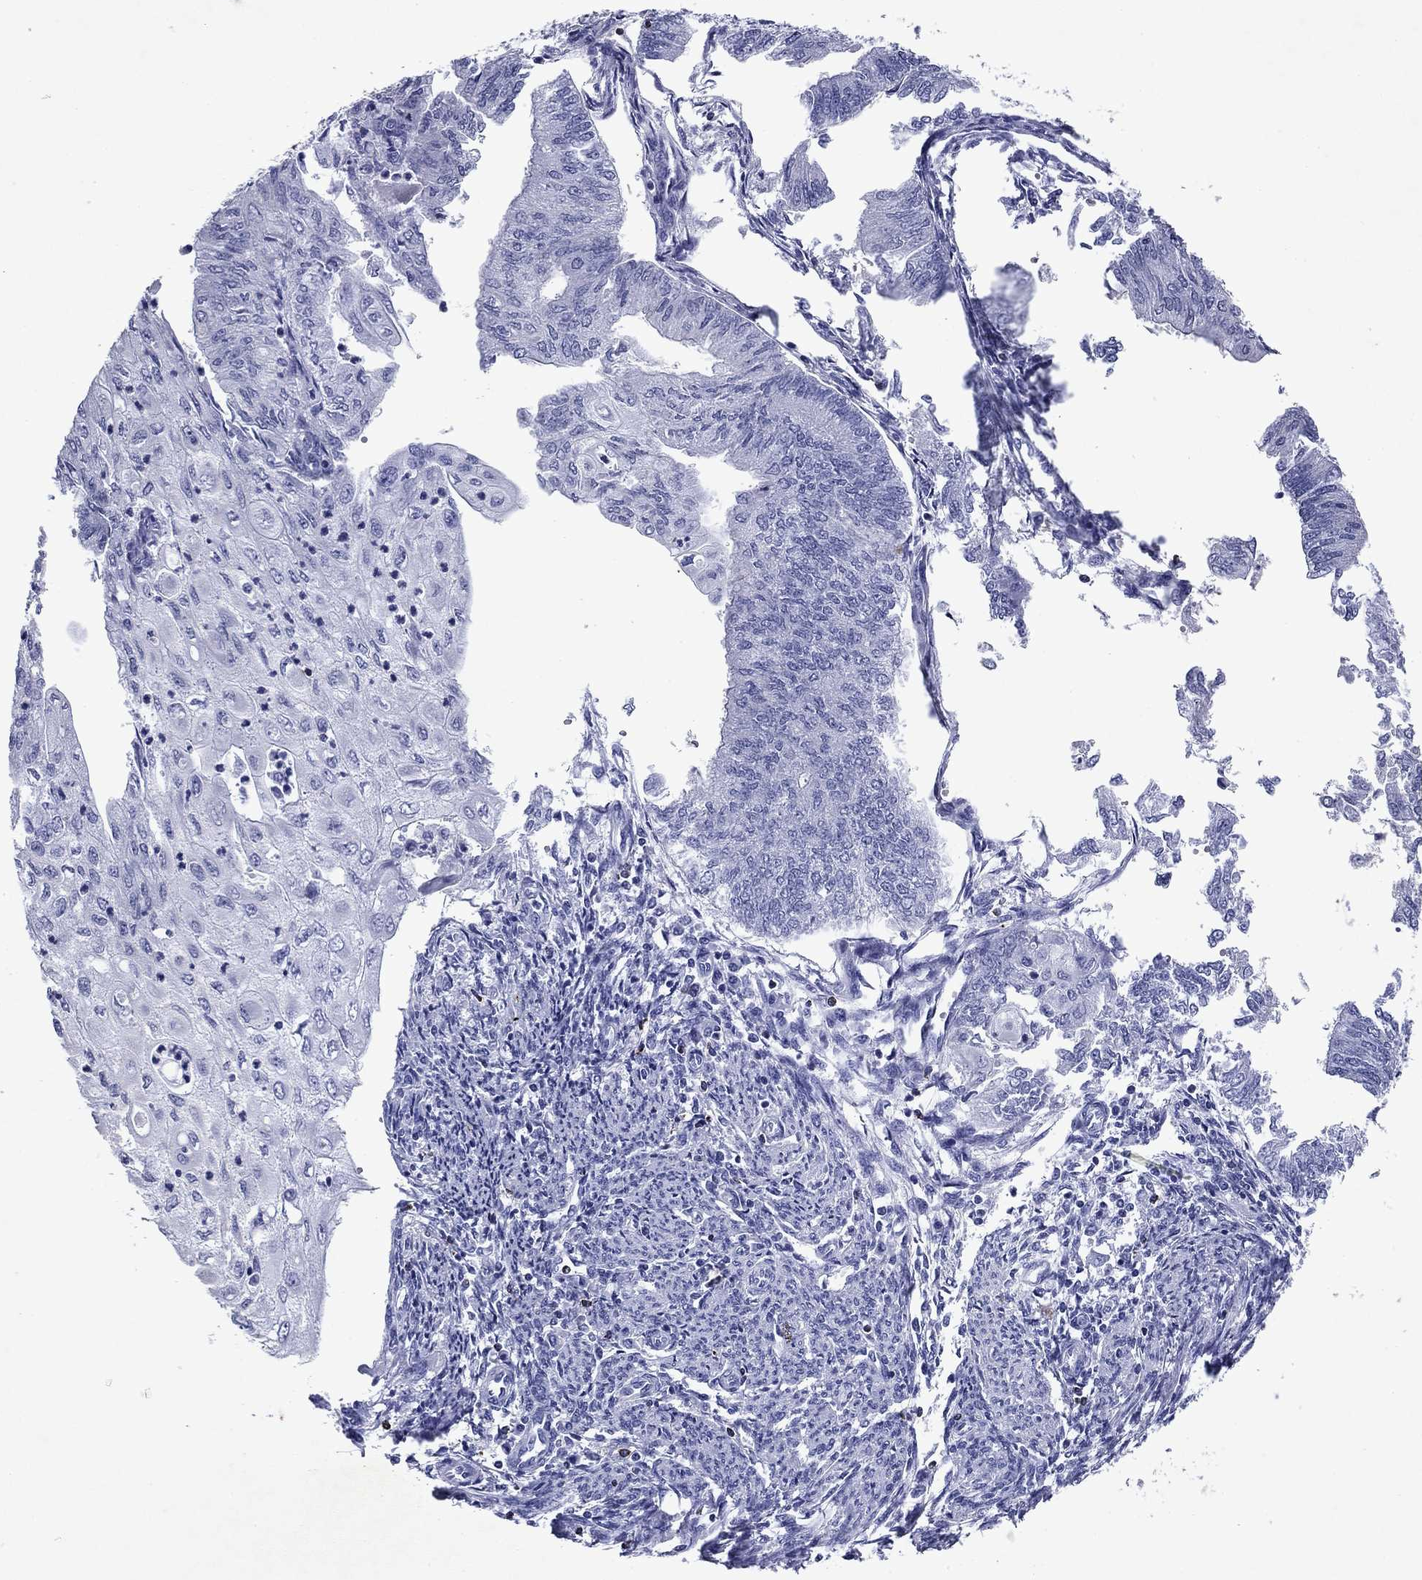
{"staining": {"intensity": "negative", "quantity": "none", "location": "none"}, "tissue": "endometrial cancer", "cell_type": "Tumor cells", "image_type": "cancer", "snomed": [{"axis": "morphology", "description": "Adenocarcinoma, NOS"}, {"axis": "topography", "description": "Endometrium"}], "caption": "This histopathology image is of adenocarcinoma (endometrial) stained with immunohistochemistry to label a protein in brown with the nuclei are counter-stained blue. There is no positivity in tumor cells. (DAB (3,3'-diaminobenzidine) immunohistochemistry visualized using brightfield microscopy, high magnification).", "gene": "GZMK", "patient": {"sex": "female", "age": 59}}